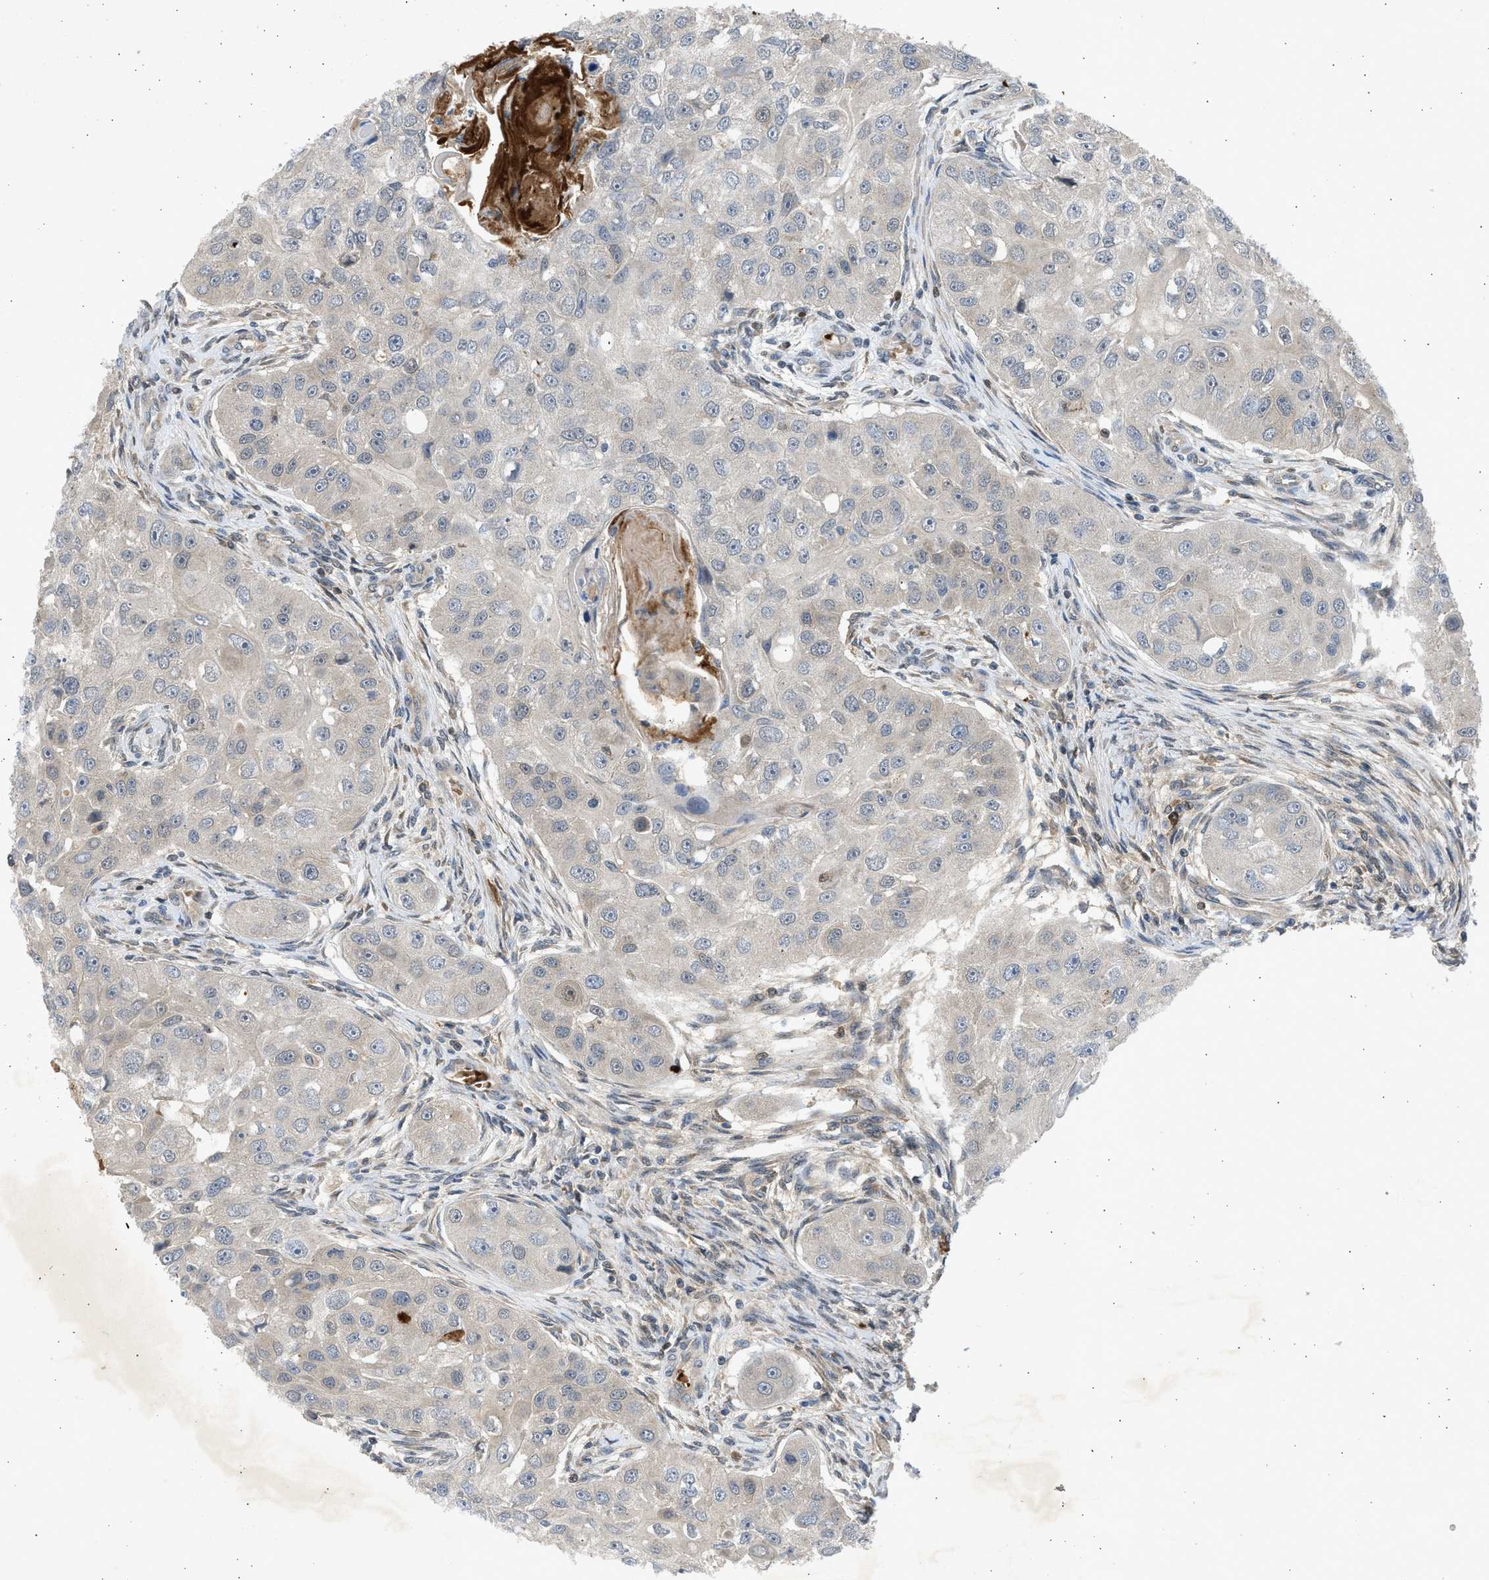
{"staining": {"intensity": "negative", "quantity": "none", "location": "none"}, "tissue": "head and neck cancer", "cell_type": "Tumor cells", "image_type": "cancer", "snomed": [{"axis": "morphology", "description": "Normal tissue, NOS"}, {"axis": "morphology", "description": "Squamous cell carcinoma, NOS"}, {"axis": "topography", "description": "Skeletal muscle"}, {"axis": "topography", "description": "Head-Neck"}], "caption": "Protein analysis of head and neck squamous cell carcinoma exhibits no significant expression in tumor cells. (Stains: DAB (3,3'-diaminobenzidine) immunohistochemistry with hematoxylin counter stain, Microscopy: brightfield microscopy at high magnification).", "gene": "MAPK7", "patient": {"sex": "male", "age": 51}}